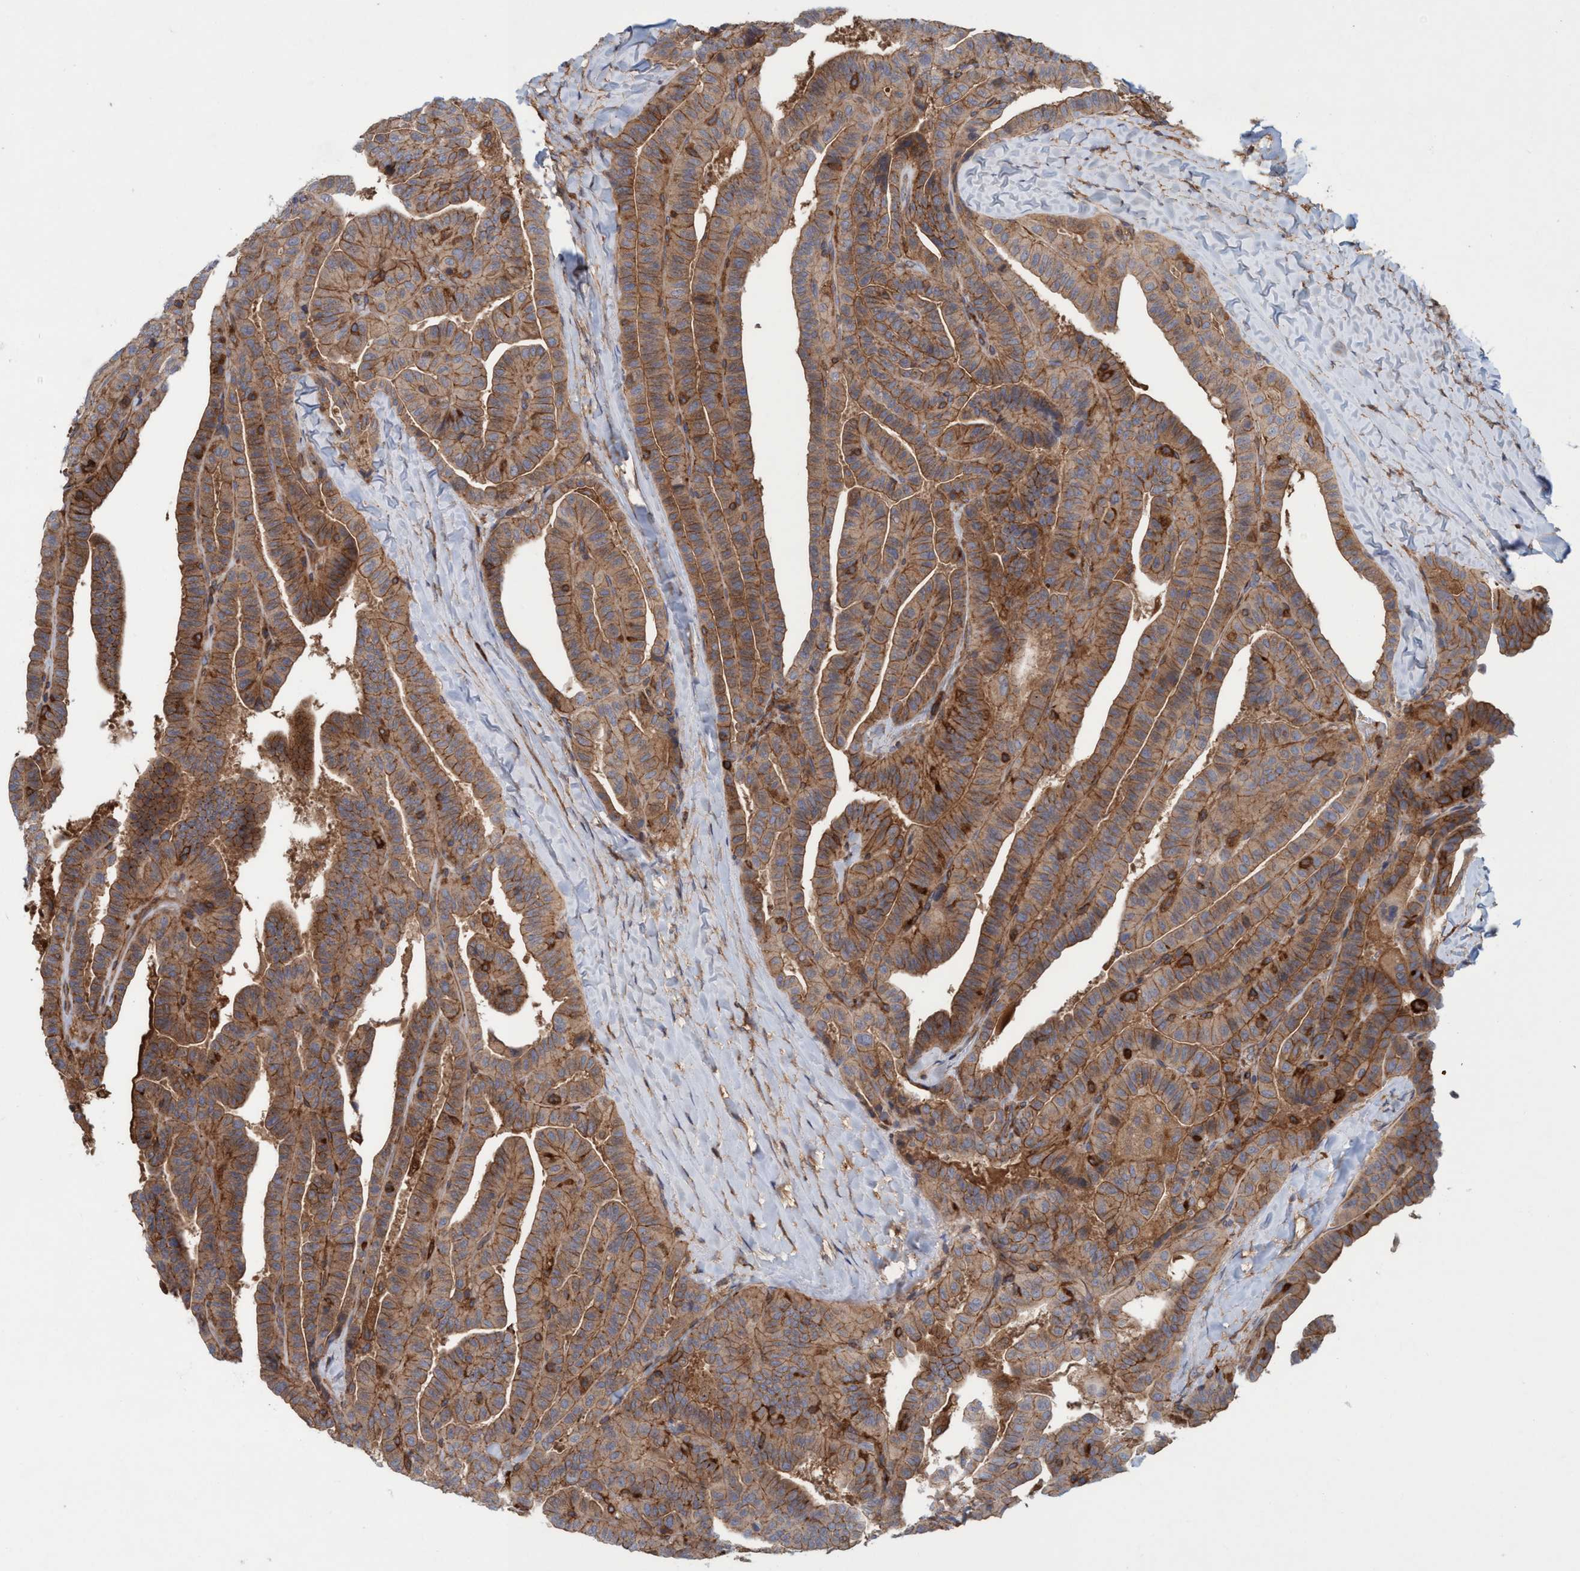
{"staining": {"intensity": "moderate", "quantity": ">75%", "location": "cytoplasmic/membranous"}, "tissue": "thyroid cancer", "cell_type": "Tumor cells", "image_type": "cancer", "snomed": [{"axis": "morphology", "description": "Papillary adenocarcinoma, NOS"}, {"axis": "topography", "description": "Thyroid gland"}], "caption": "IHC image of papillary adenocarcinoma (thyroid) stained for a protein (brown), which shows medium levels of moderate cytoplasmic/membranous staining in approximately >75% of tumor cells.", "gene": "SPECC1", "patient": {"sex": "male", "age": 77}}